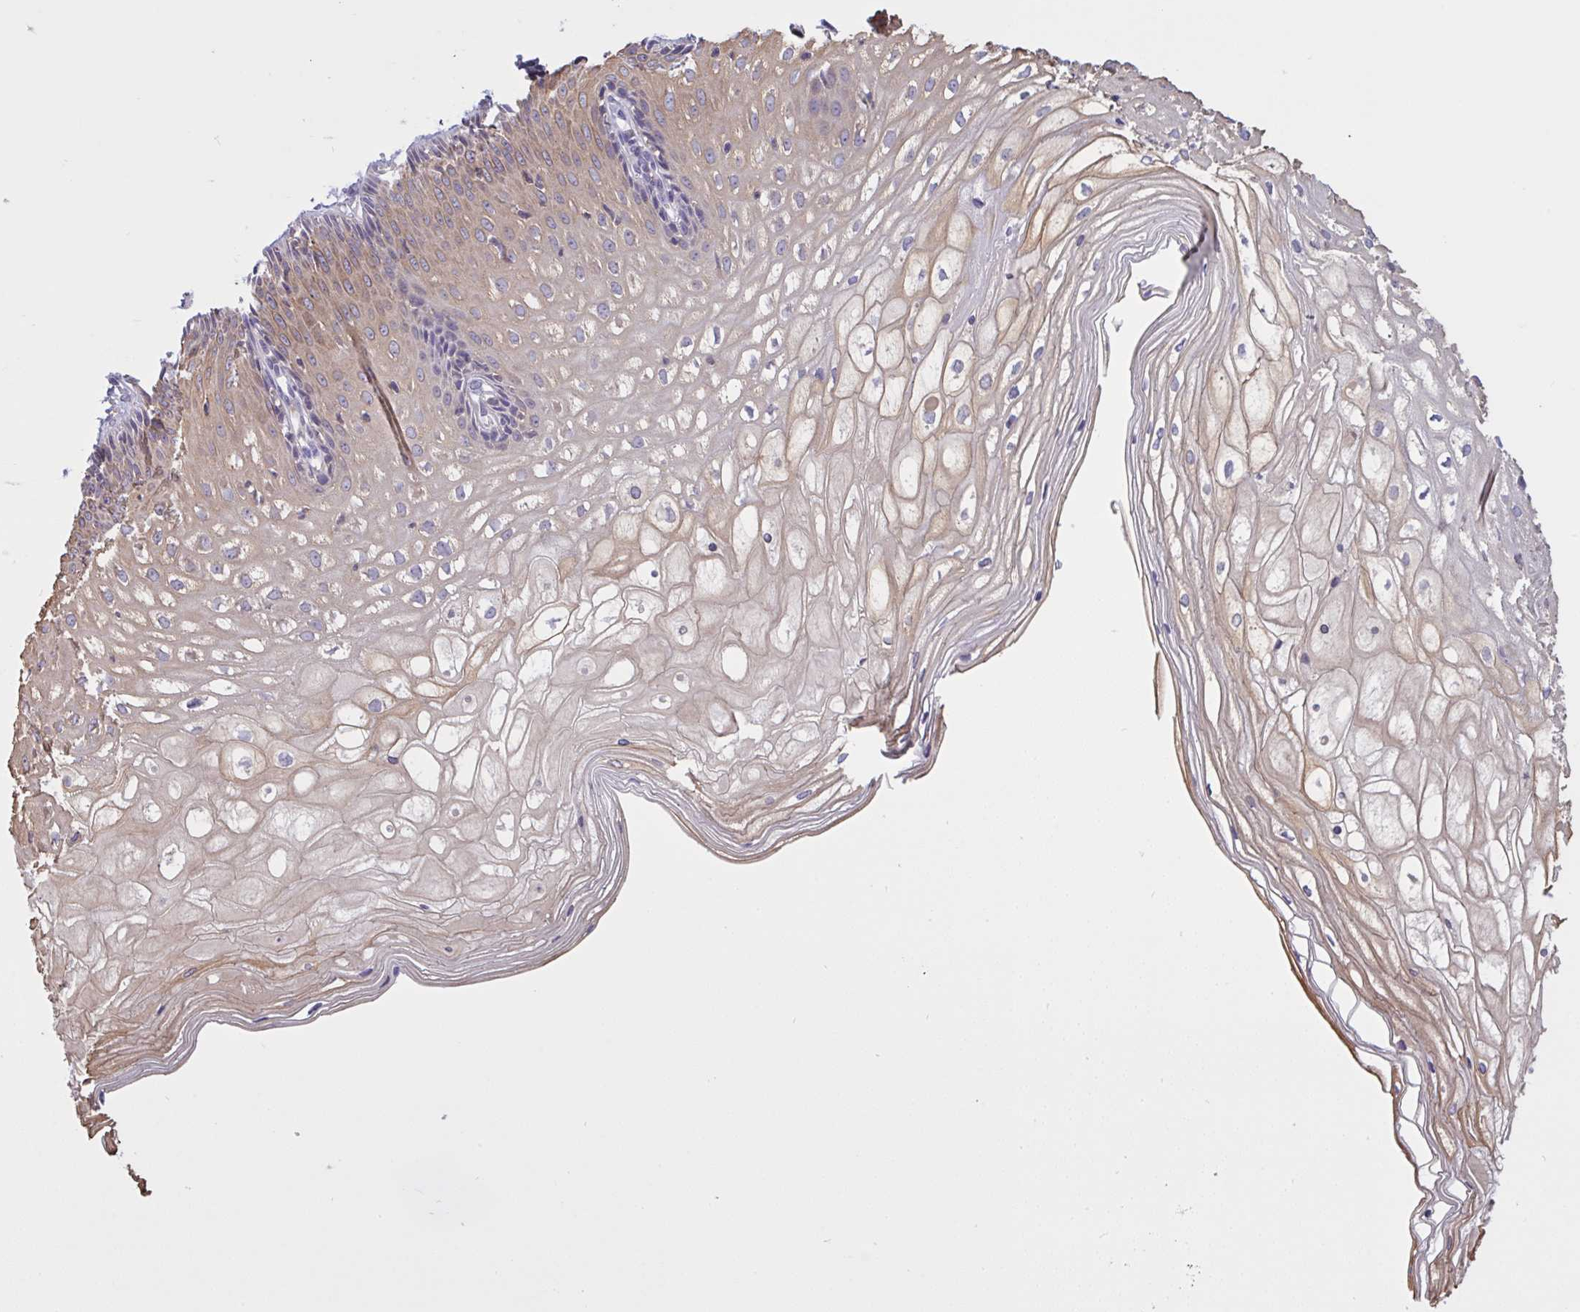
{"staining": {"intensity": "negative", "quantity": "none", "location": "none"}, "tissue": "cervix", "cell_type": "Glandular cells", "image_type": "normal", "snomed": [{"axis": "morphology", "description": "Normal tissue, NOS"}, {"axis": "topography", "description": "Cervix"}], "caption": "IHC micrograph of benign cervix: cervix stained with DAB reveals no significant protein staining in glandular cells. The staining is performed using DAB (3,3'-diaminobenzidine) brown chromogen with nuclei counter-stained in using hematoxylin.", "gene": "TMEM41A", "patient": {"sex": "female", "age": 36}}